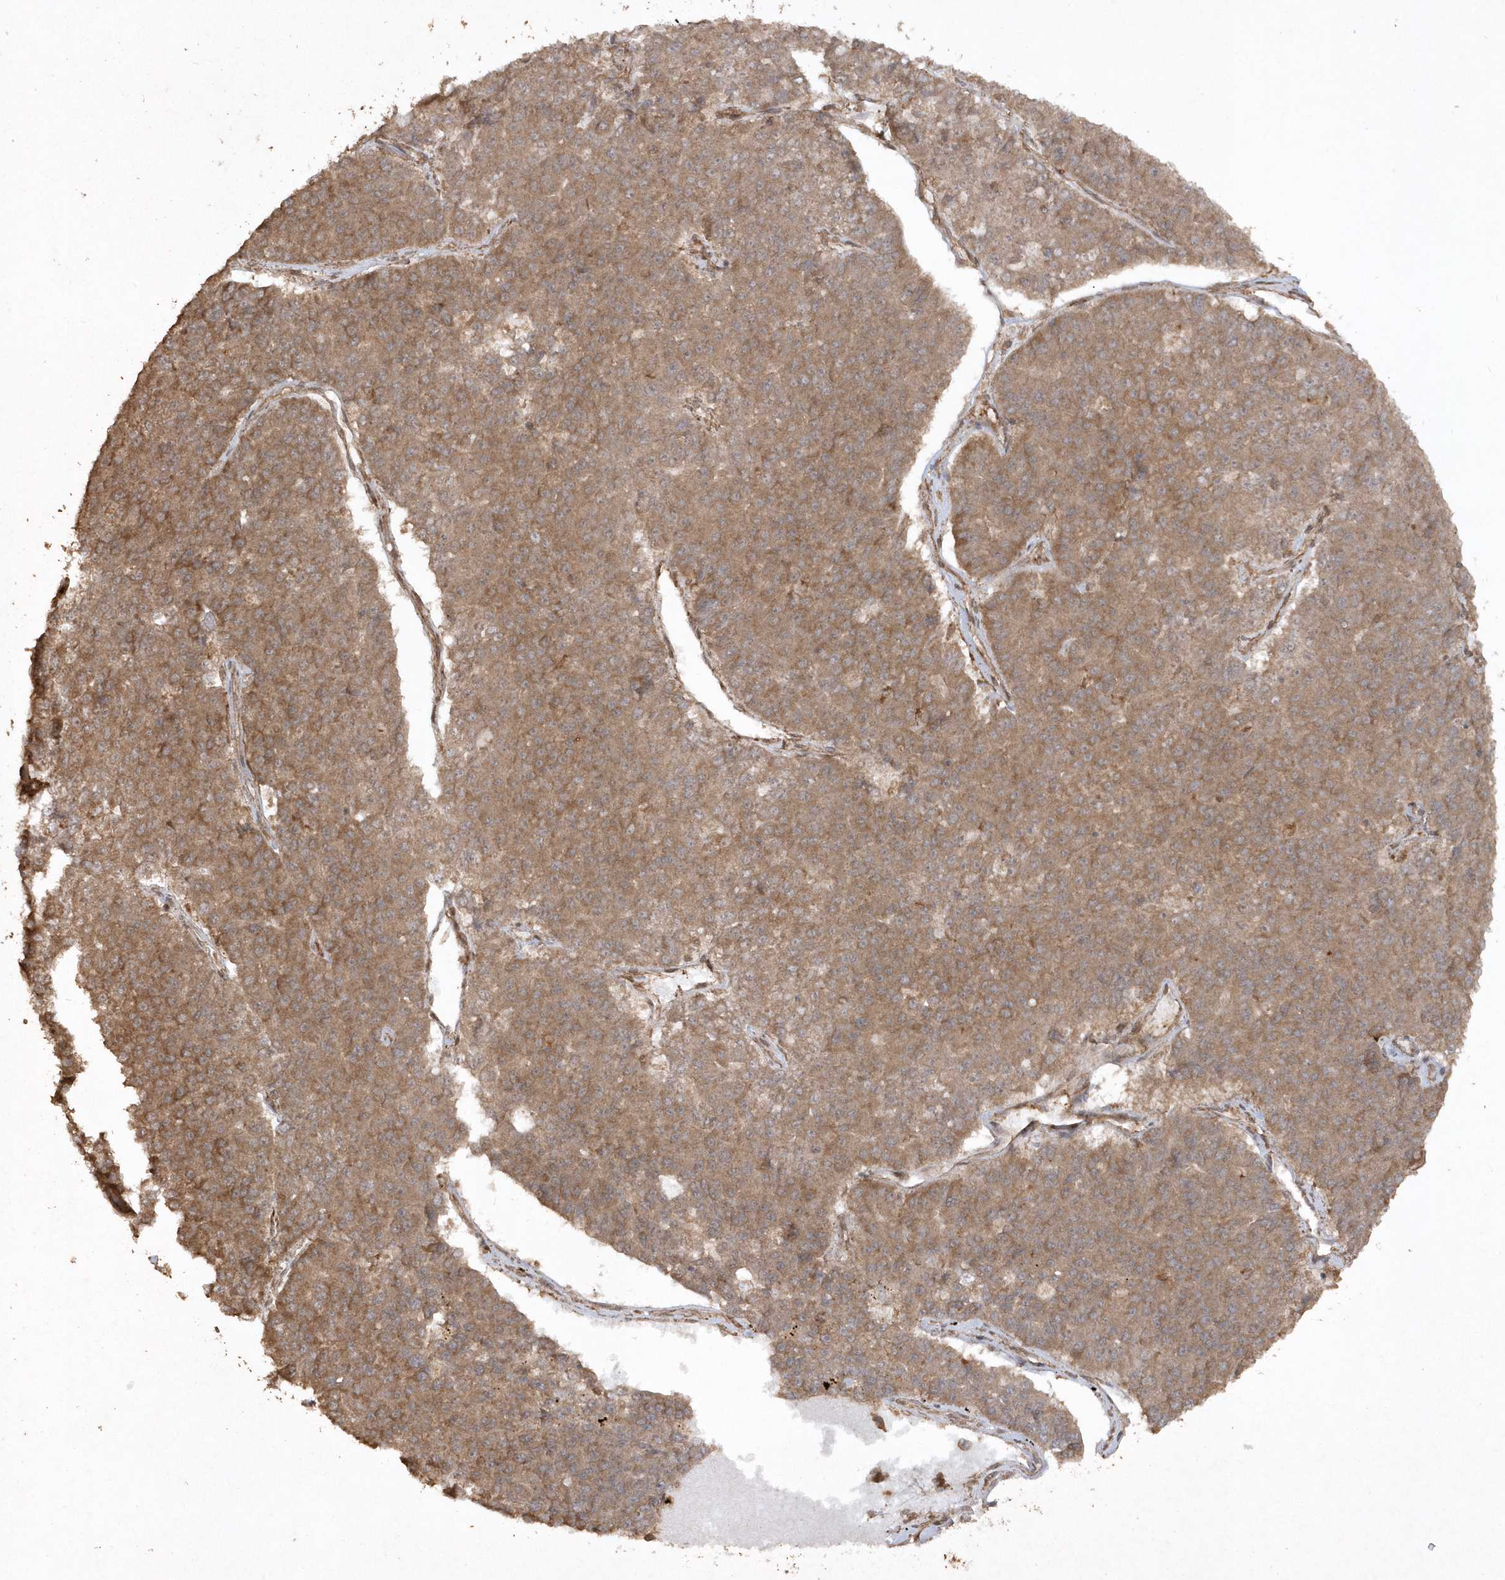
{"staining": {"intensity": "moderate", "quantity": ">75%", "location": "cytoplasmic/membranous"}, "tissue": "pancreatic cancer", "cell_type": "Tumor cells", "image_type": "cancer", "snomed": [{"axis": "morphology", "description": "Adenocarcinoma, NOS"}, {"axis": "topography", "description": "Pancreas"}], "caption": "Pancreatic cancer was stained to show a protein in brown. There is medium levels of moderate cytoplasmic/membranous positivity in approximately >75% of tumor cells. The staining is performed using DAB (3,3'-diaminobenzidine) brown chromogen to label protein expression. The nuclei are counter-stained blue using hematoxylin.", "gene": "AVPI1", "patient": {"sex": "male", "age": 50}}